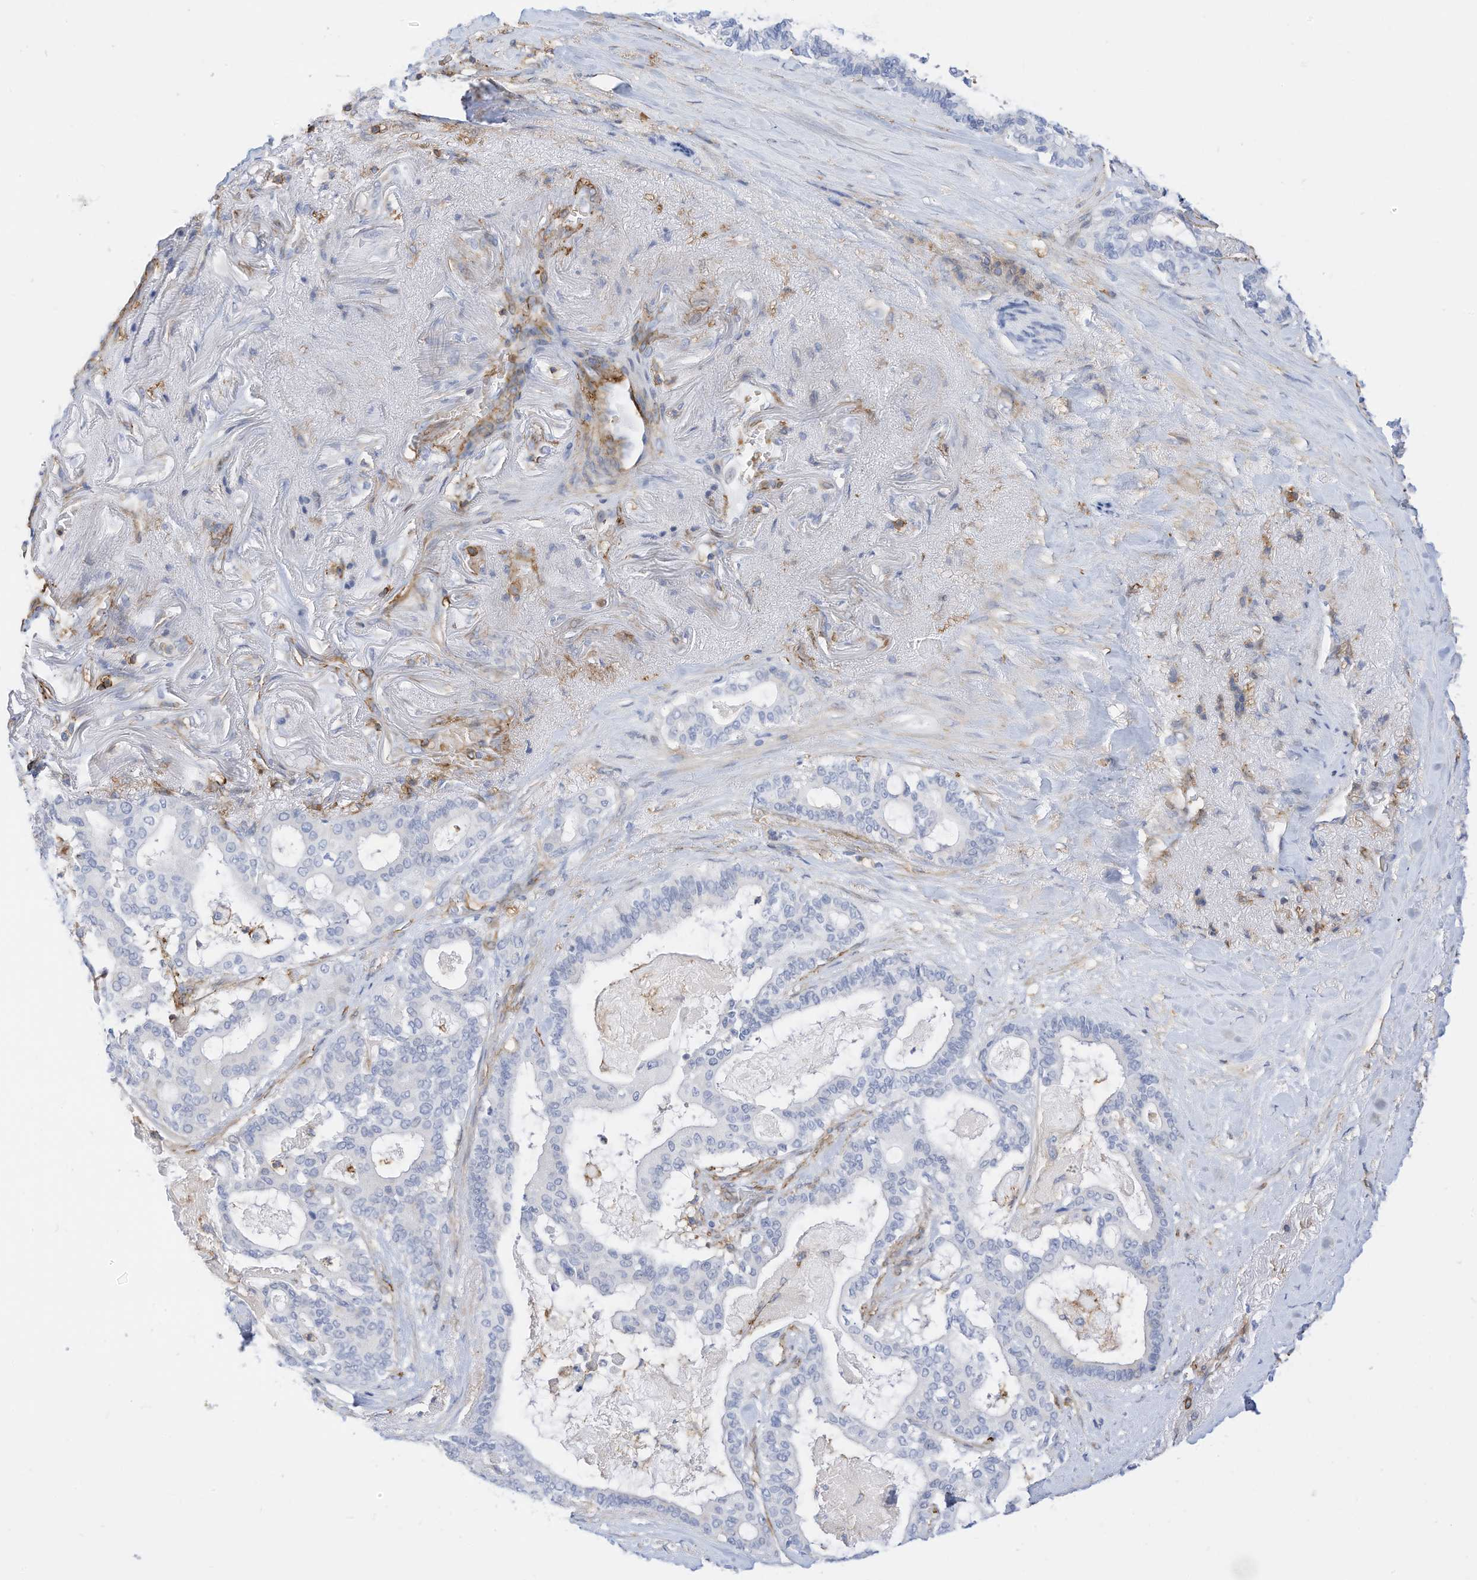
{"staining": {"intensity": "negative", "quantity": "none", "location": "none"}, "tissue": "pancreatic cancer", "cell_type": "Tumor cells", "image_type": "cancer", "snomed": [{"axis": "morphology", "description": "Adenocarcinoma, NOS"}, {"axis": "topography", "description": "Pancreas"}], "caption": "A micrograph of pancreatic adenocarcinoma stained for a protein demonstrates no brown staining in tumor cells.", "gene": "TXNDC9", "patient": {"sex": "male", "age": 63}}